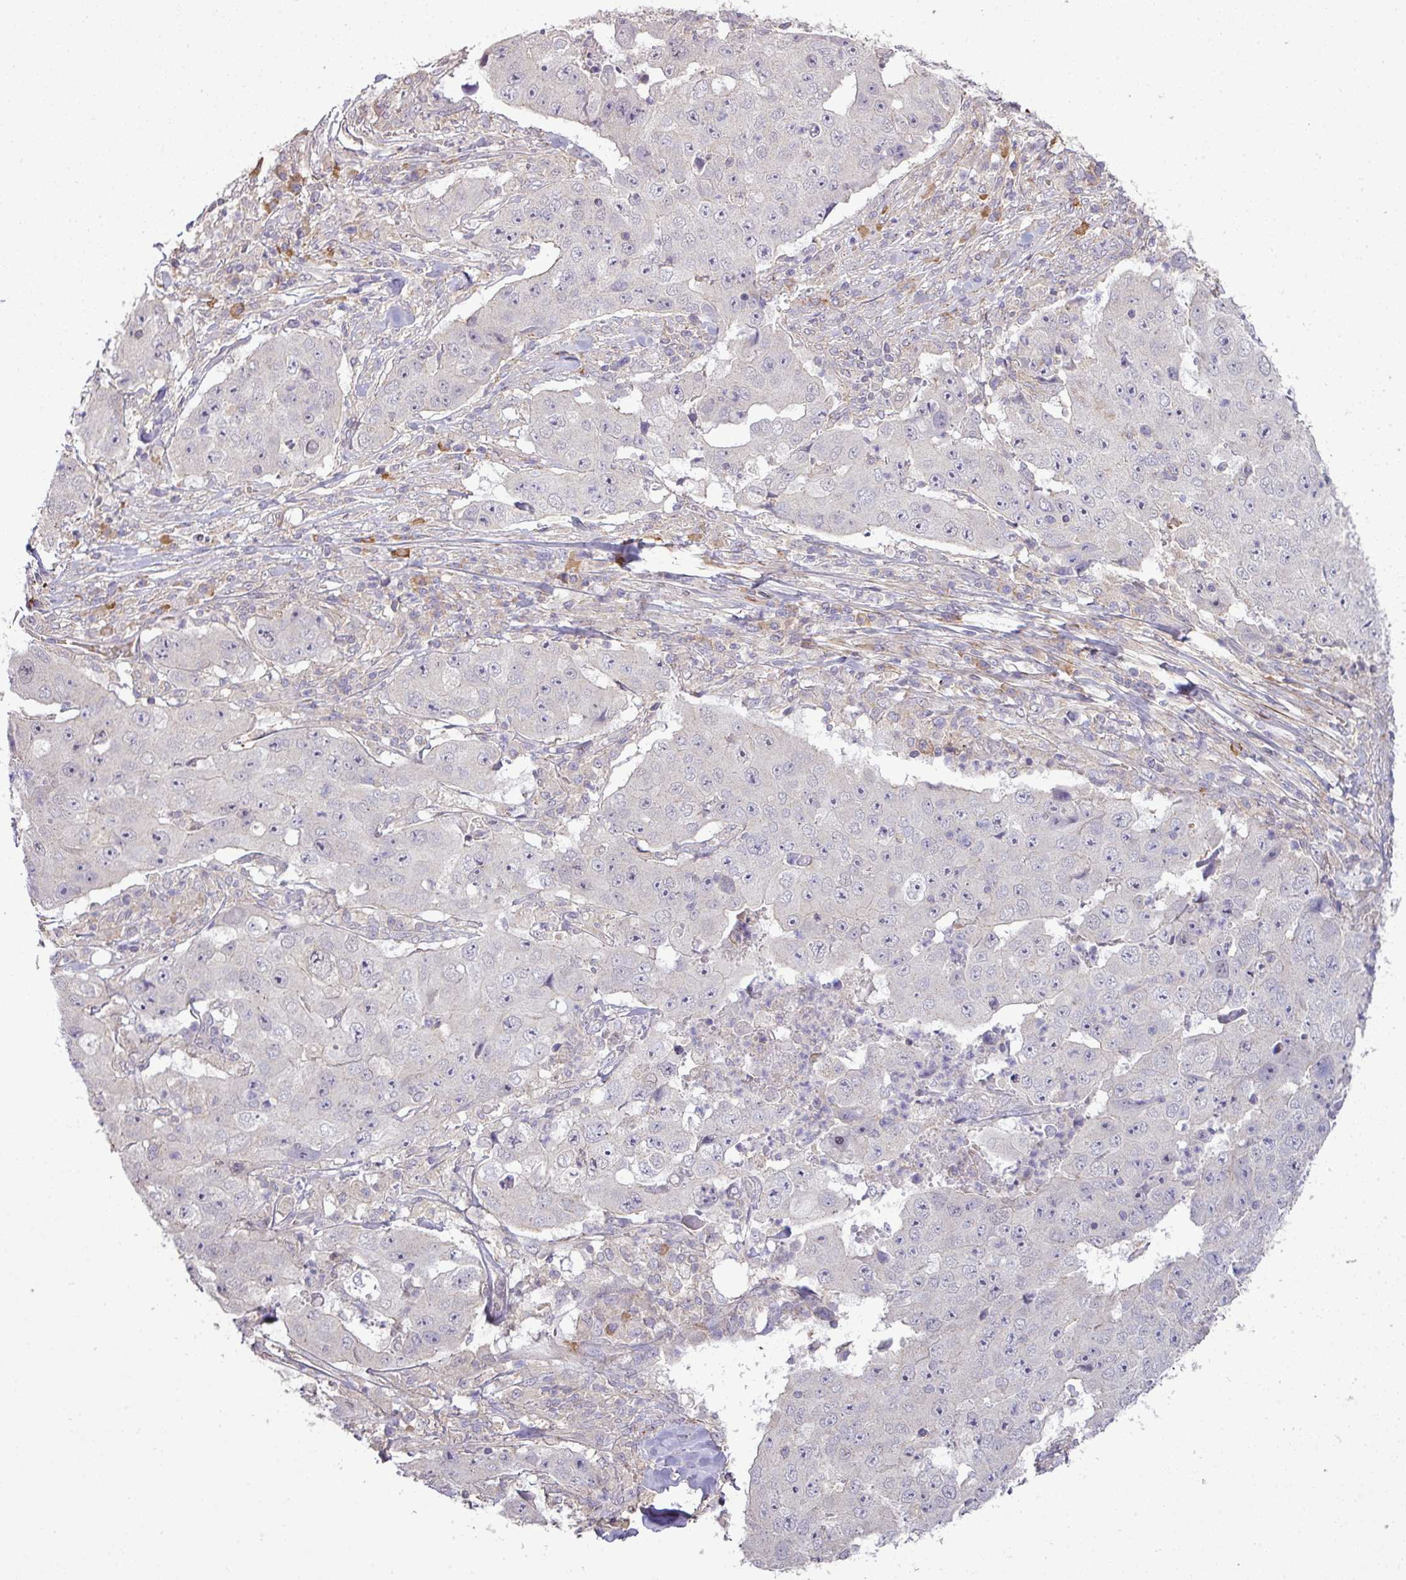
{"staining": {"intensity": "negative", "quantity": "none", "location": "none"}, "tissue": "lung cancer", "cell_type": "Tumor cells", "image_type": "cancer", "snomed": [{"axis": "morphology", "description": "Squamous cell carcinoma, NOS"}, {"axis": "topography", "description": "Lung"}], "caption": "Immunohistochemical staining of human squamous cell carcinoma (lung) demonstrates no significant staining in tumor cells. (Stains: DAB IHC with hematoxylin counter stain, Microscopy: brightfield microscopy at high magnification).", "gene": "TPRA1", "patient": {"sex": "male", "age": 64}}